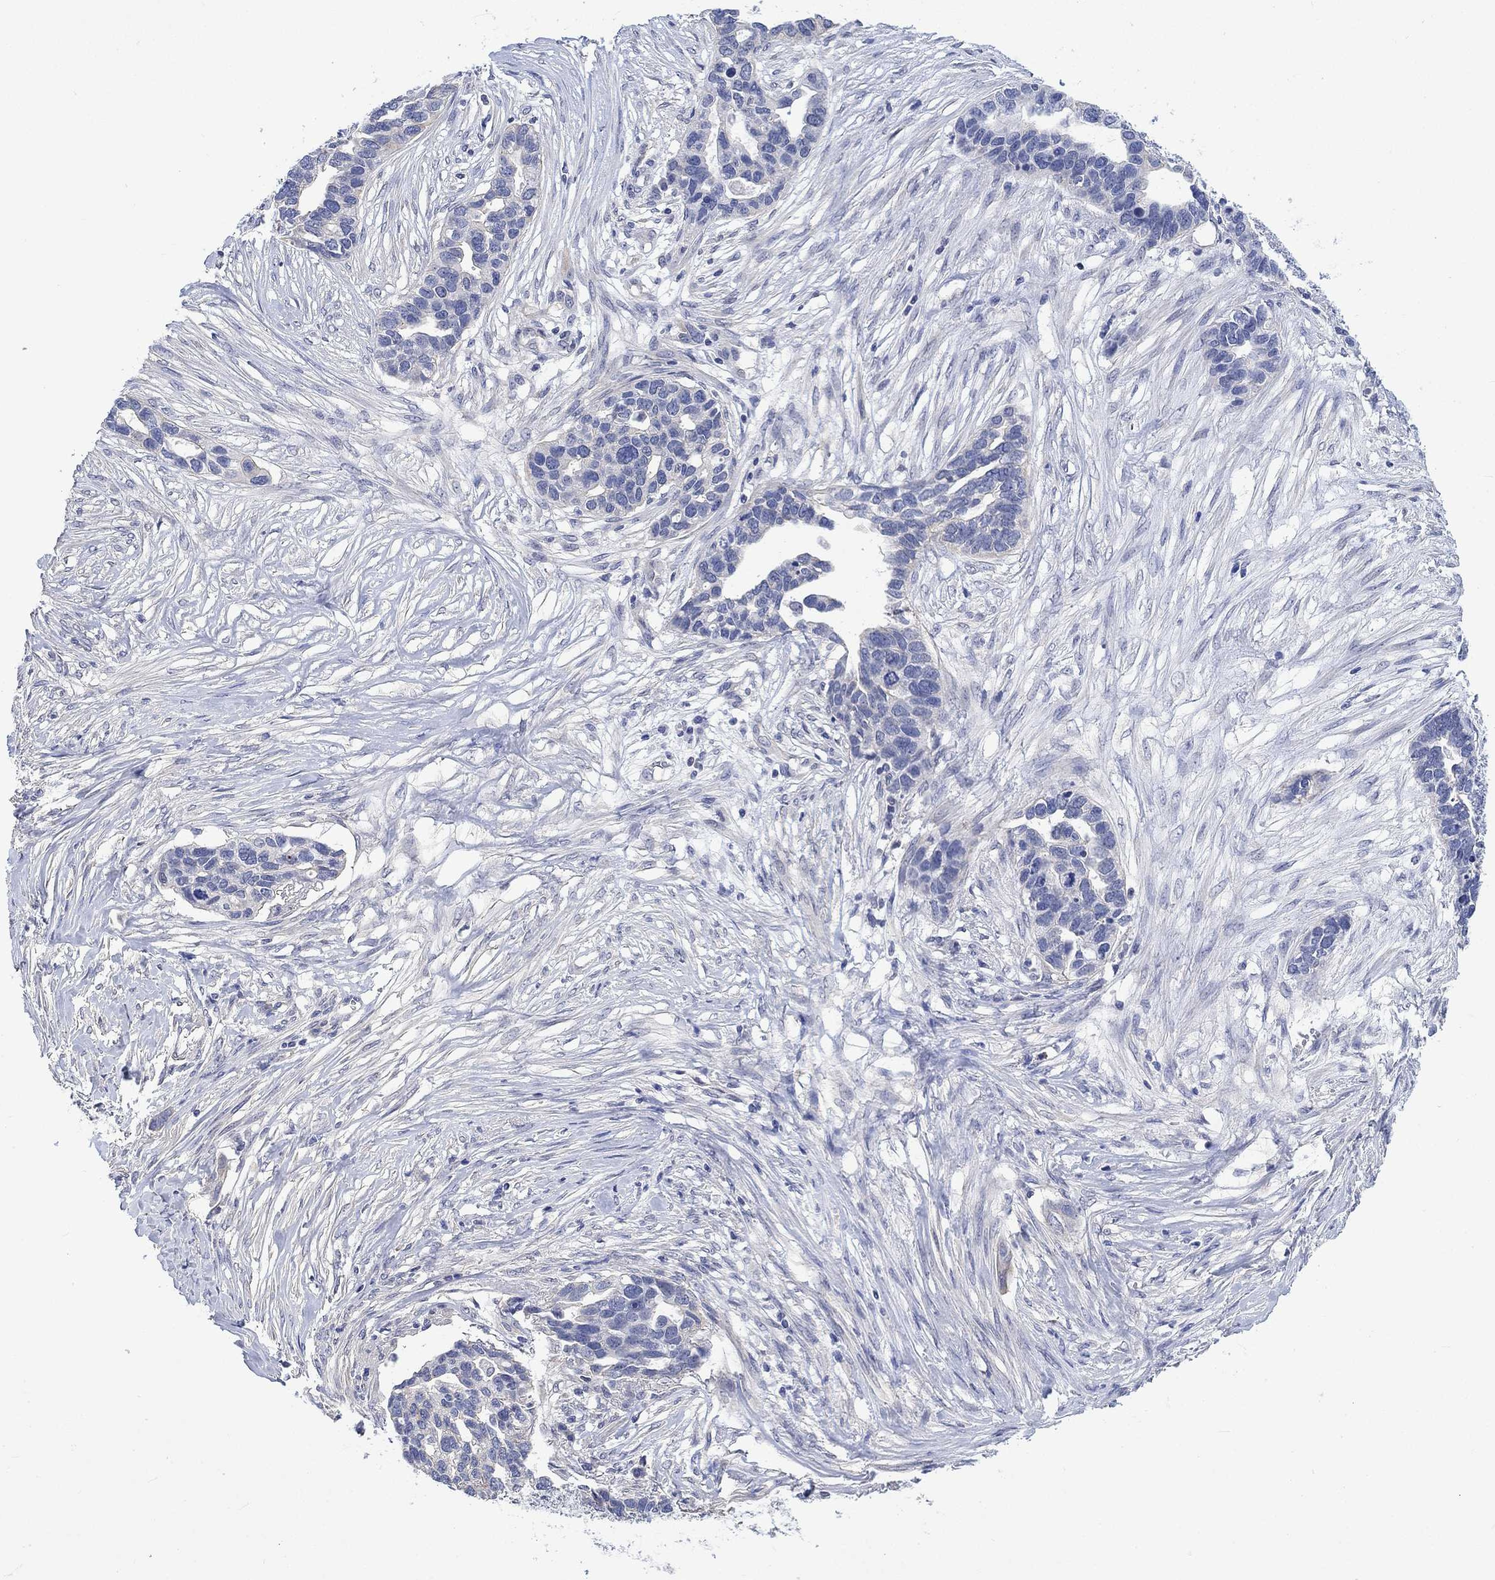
{"staining": {"intensity": "negative", "quantity": "none", "location": "none"}, "tissue": "ovarian cancer", "cell_type": "Tumor cells", "image_type": "cancer", "snomed": [{"axis": "morphology", "description": "Cystadenocarcinoma, serous, NOS"}, {"axis": "topography", "description": "Ovary"}], "caption": "Immunohistochemistry photomicrograph of neoplastic tissue: human ovarian cancer stained with DAB exhibits no significant protein expression in tumor cells. The staining is performed using DAB (3,3'-diaminobenzidine) brown chromogen with nuclei counter-stained in using hematoxylin.", "gene": "AGRP", "patient": {"sex": "female", "age": 54}}